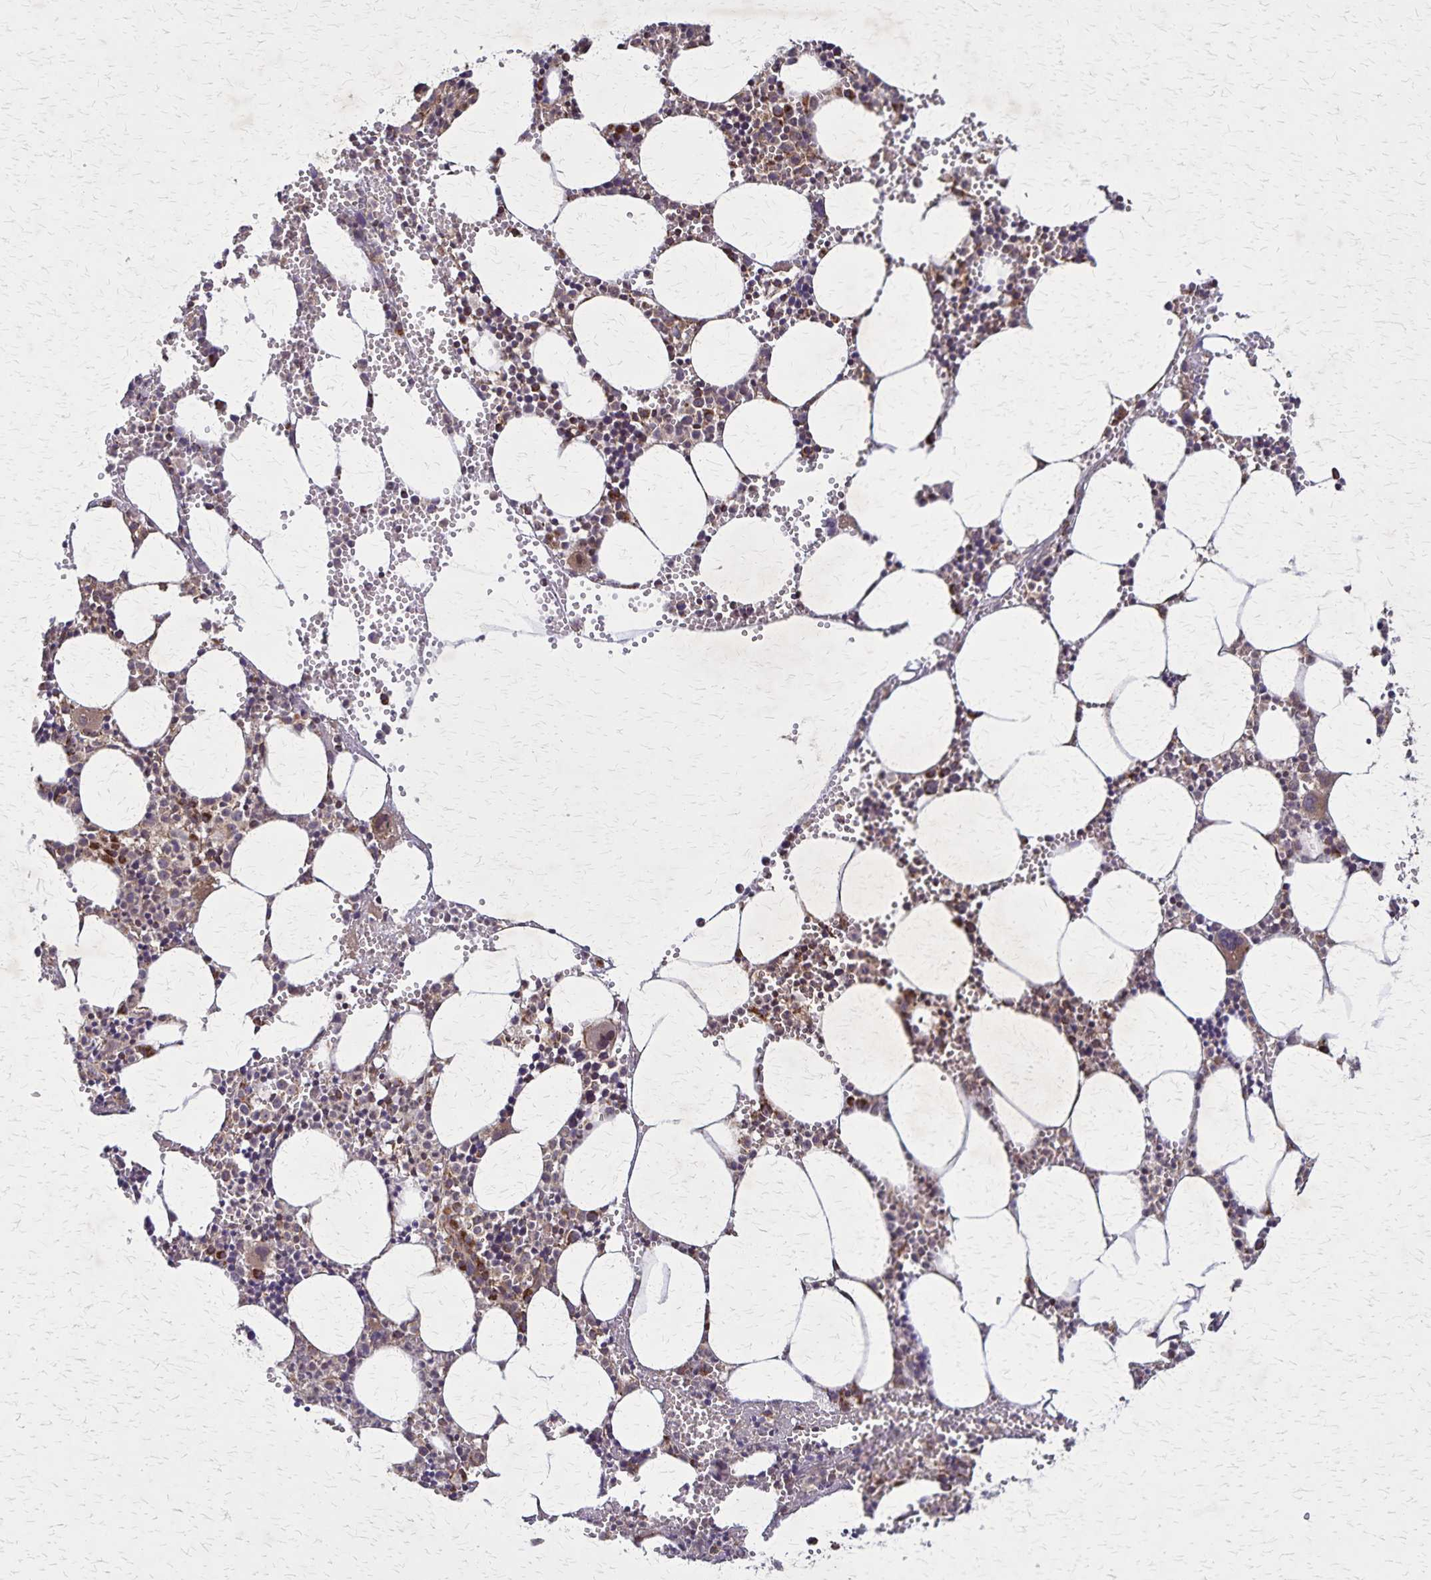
{"staining": {"intensity": "moderate", "quantity": "<25%", "location": "cytoplasmic/membranous"}, "tissue": "bone marrow", "cell_type": "Hematopoietic cells", "image_type": "normal", "snomed": [{"axis": "morphology", "description": "Normal tissue, NOS"}, {"axis": "topography", "description": "Bone marrow"}], "caption": "DAB (3,3'-diaminobenzidine) immunohistochemical staining of benign human bone marrow shows moderate cytoplasmic/membranous protein staining in about <25% of hematopoietic cells.", "gene": "NFS1", "patient": {"sex": "male", "age": 89}}